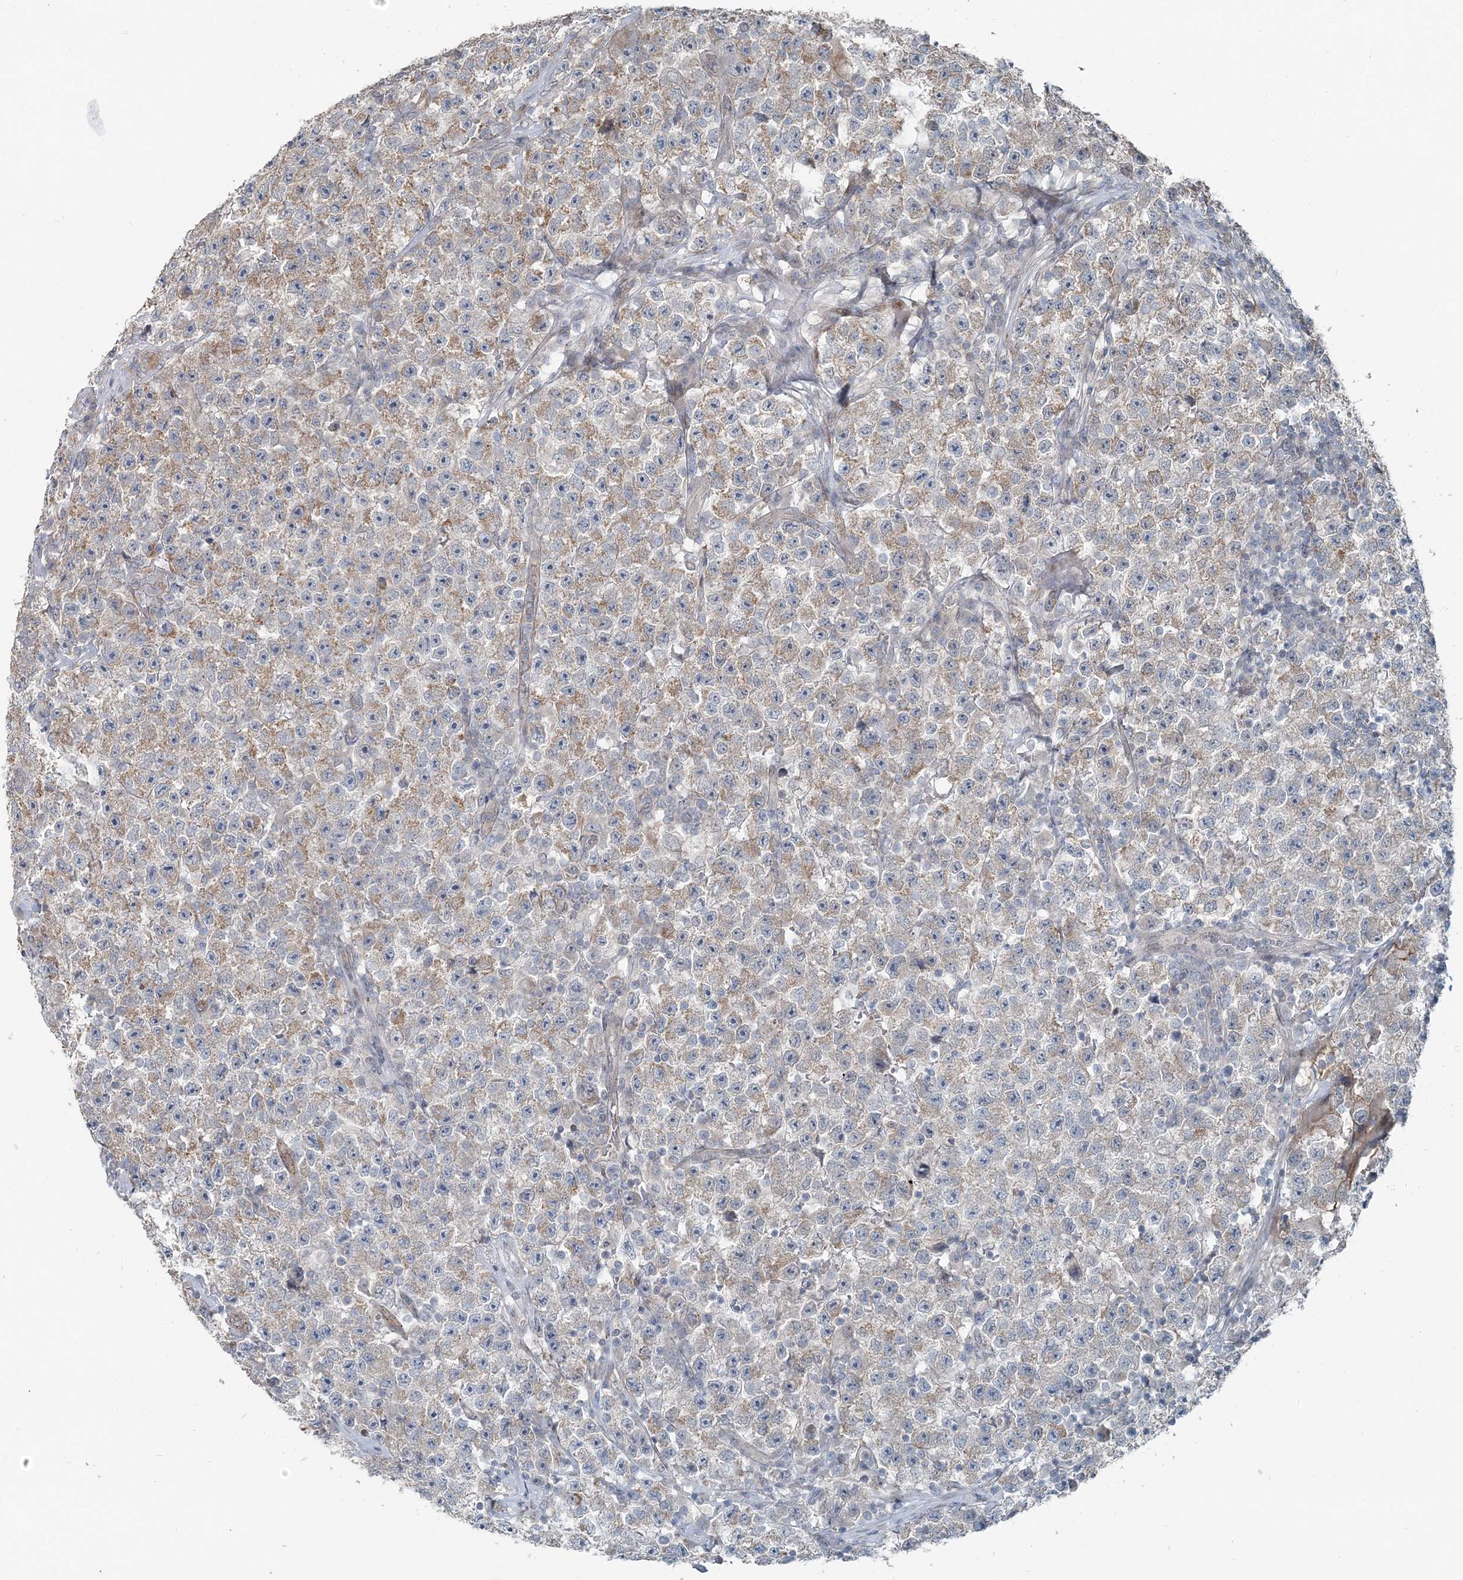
{"staining": {"intensity": "weak", "quantity": ">75%", "location": "cytoplasmic/membranous"}, "tissue": "testis cancer", "cell_type": "Tumor cells", "image_type": "cancer", "snomed": [{"axis": "morphology", "description": "Seminoma, NOS"}, {"axis": "topography", "description": "Testis"}], "caption": "Brown immunohistochemical staining in seminoma (testis) exhibits weak cytoplasmic/membranous staining in approximately >75% of tumor cells.", "gene": "FBXL17", "patient": {"sex": "male", "age": 22}}